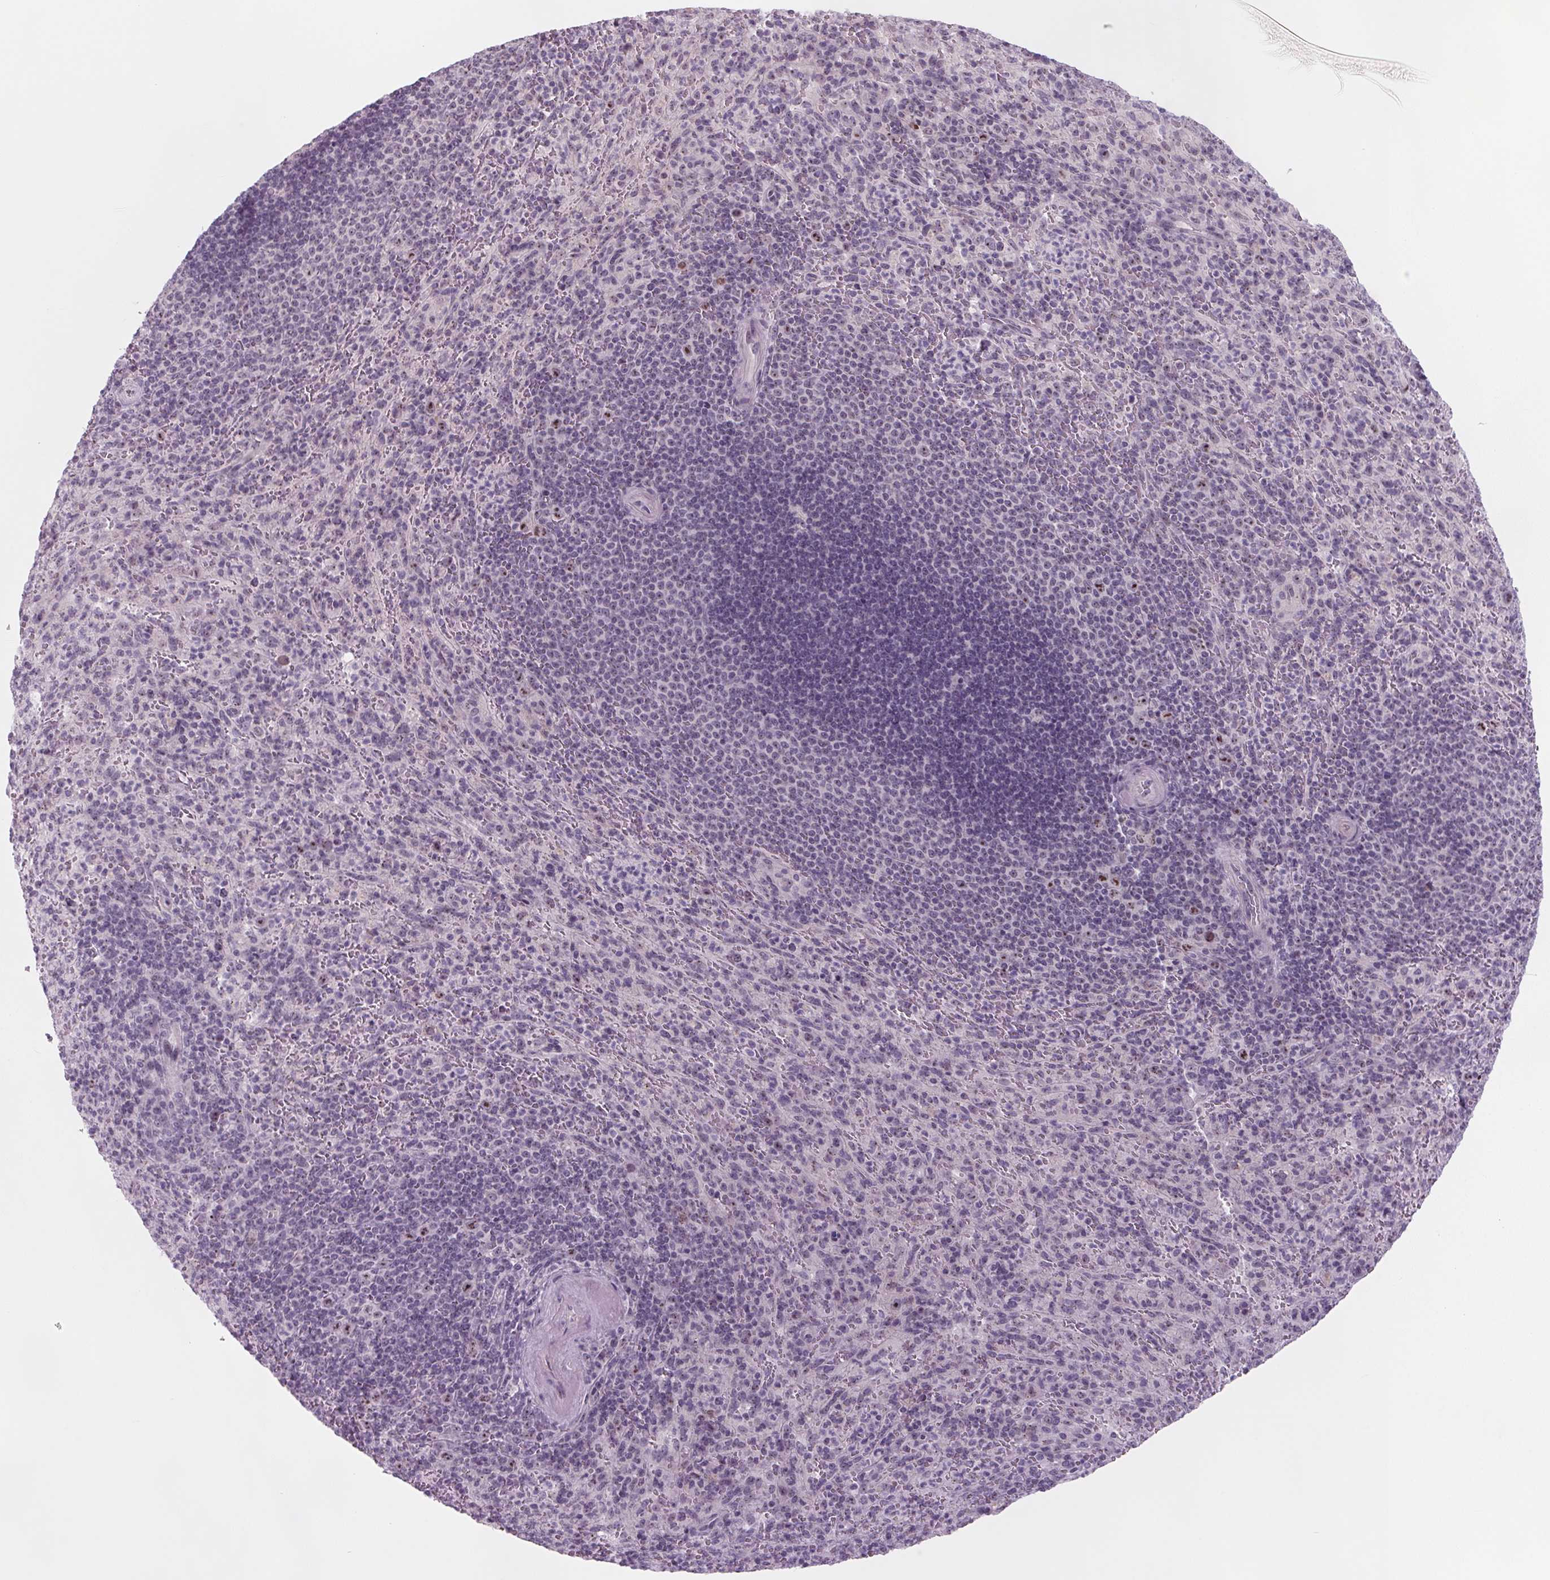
{"staining": {"intensity": "negative", "quantity": "none", "location": "none"}, "tissue": "spleen", "cell_type": "Cells in red pulp", "image_type": "normal", "snomed": [{"axis": "morphology", "description": "Normal tissue, NOS"}, {"axis": "topography", "description": "Spleen"}], "caption": "Micrograph shows no protein positivity in cells in red pulp of unremarkable spleen. (DAB (3,3'-diaminobenzidine) immunohistochemistry (IHC), high magnification).", "gene": "DNTTIP2", "patient": {"sex": "male", "age": 57}}